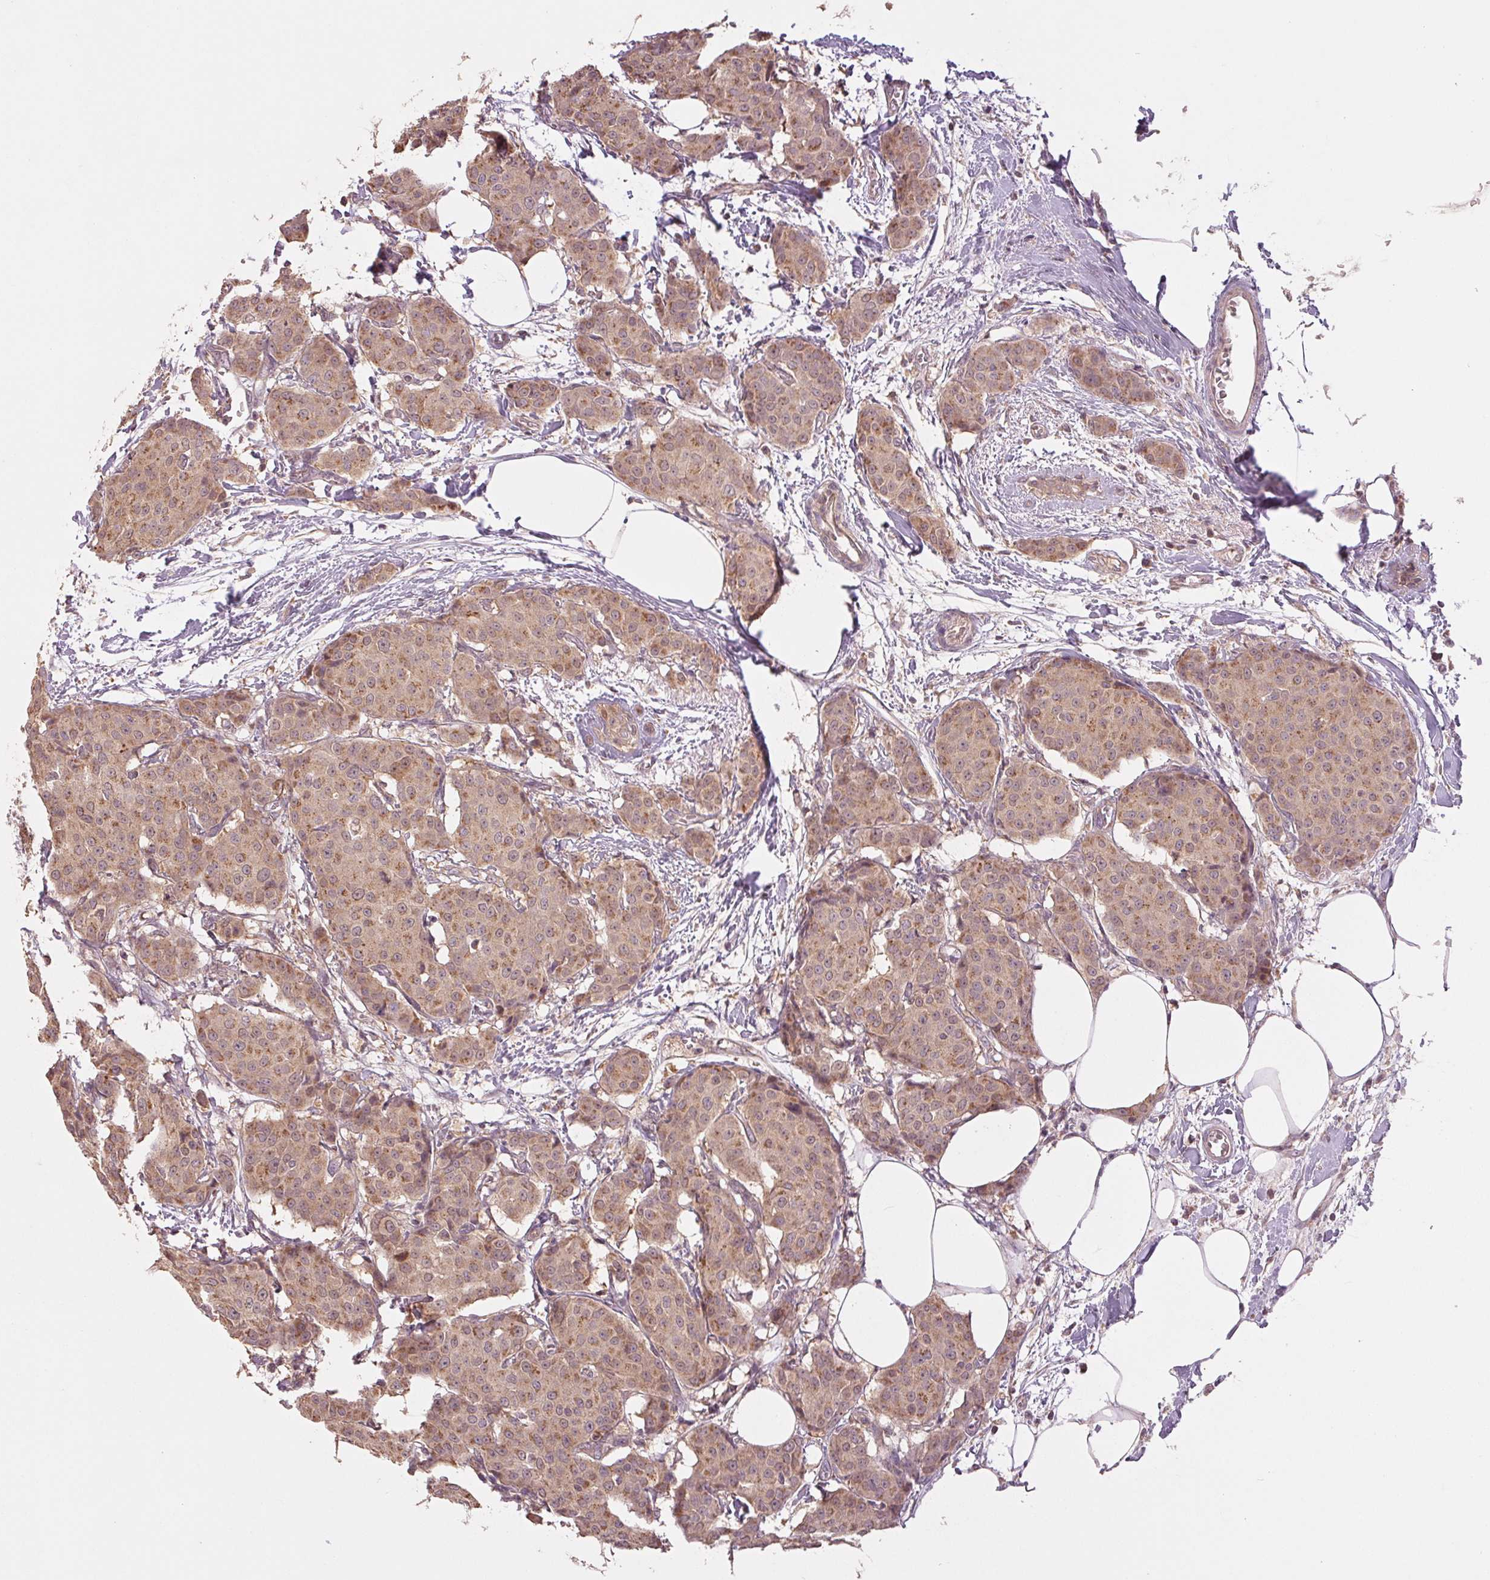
{"staining": {"intensity": "moderate", "quantity": ">75%", "location": "cytoplasmic/membranous"}, "tissue": "breast cancer", "cell_type": "Tumor cells", "image_type": "cancer", "snomed": [{"axis": "morphology", "description": "Duct carcinoma"}, {"axis": "topography", "description": "Breast"}], "caption": "Moderate cytoplasmic/membranous protein staining is present in about >75% of tumor cells in breast cancer. The staining was performed using DAB (3,3'-diaminobenzidine), with brown indicating positive protein expression. Nuclei are stained blue with hematoxylin.", "gene": "MAP3K5", "patient": {"sex": "female", "age": 91}}